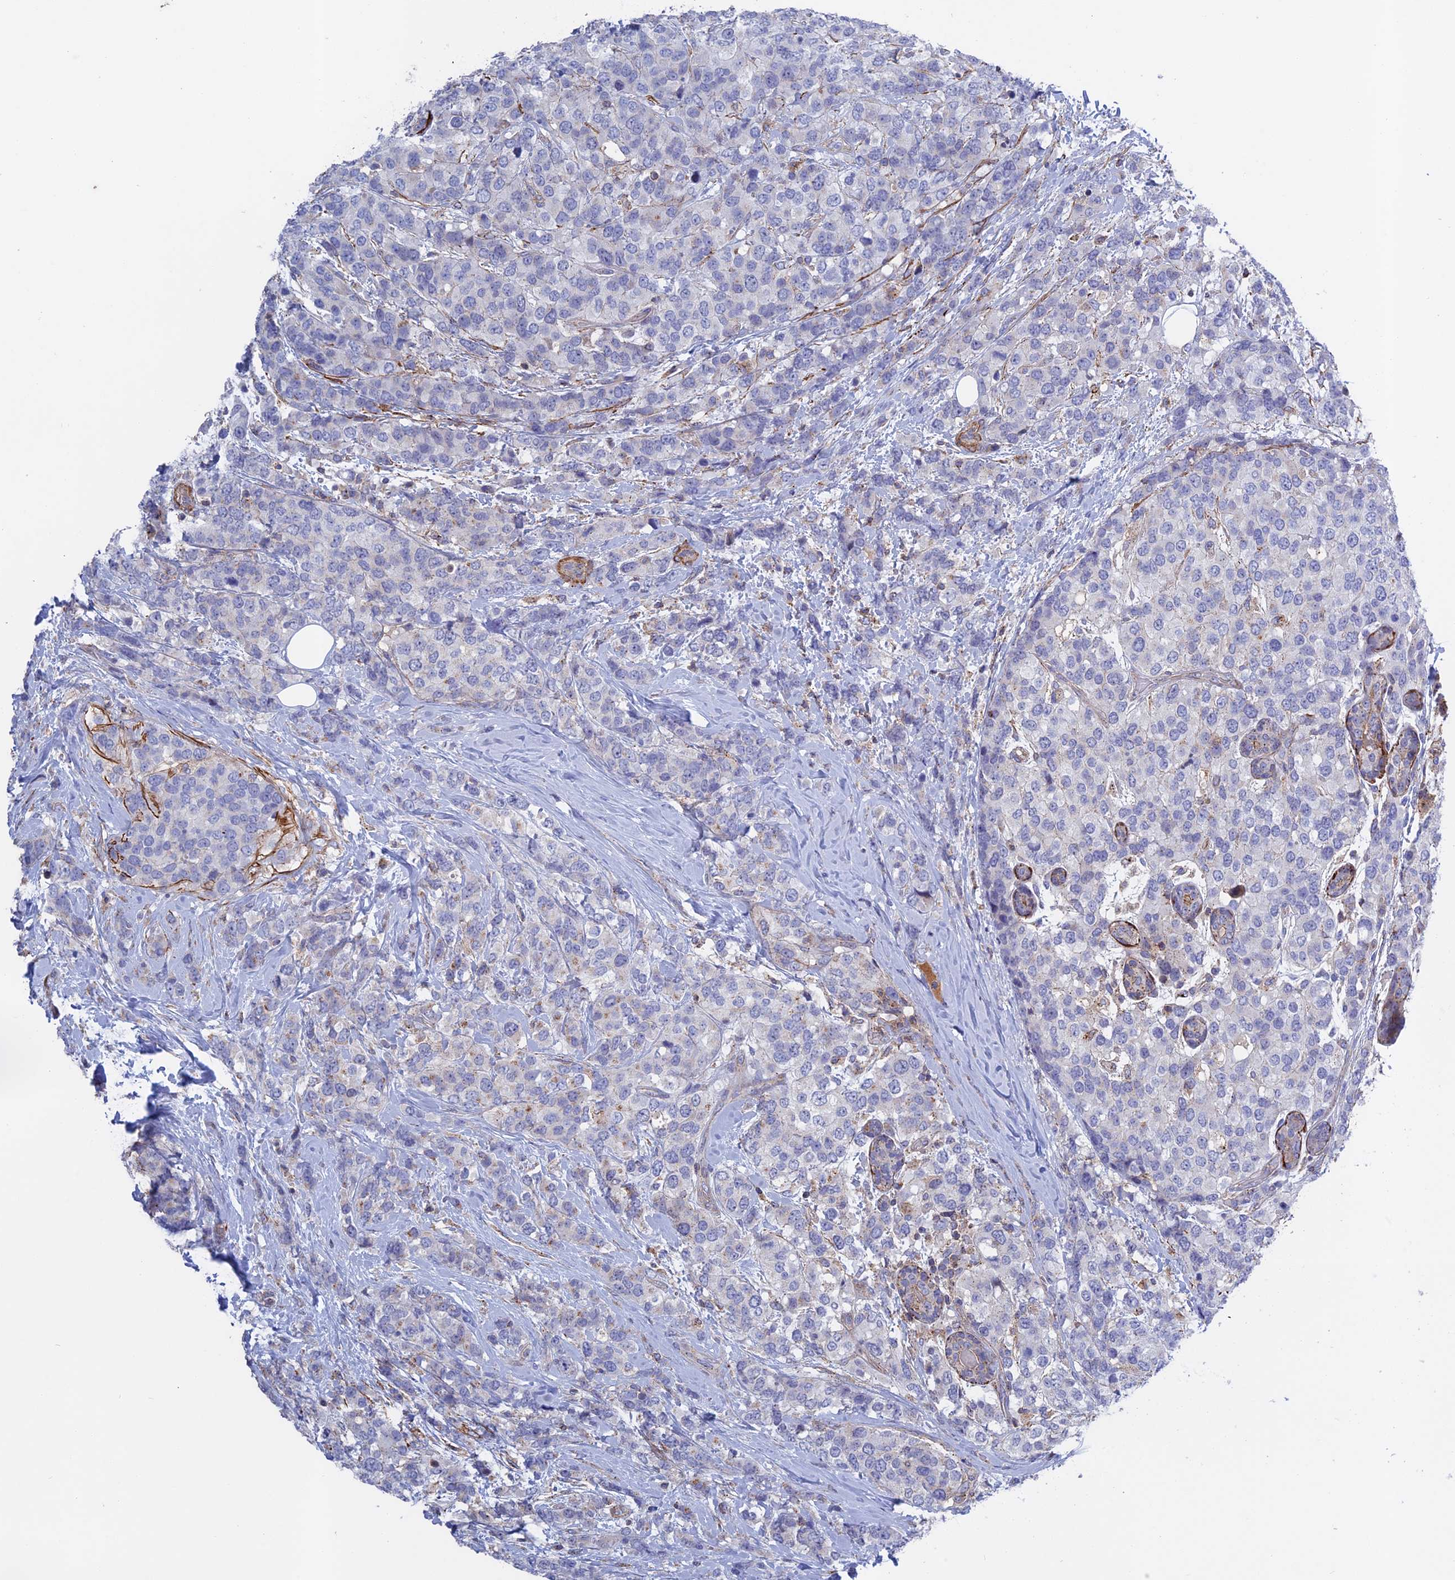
{"staining": {"intensity": "negative", "quantity": "none", "location": "none"}, "tissue": "breast cancer", "cell_type": "Tumor cells", "image_type": "cancer", "snomed": [{"axis": "morphology", "description": "Lobular carcinoma"}, {"axis": "topography", "description": "Breast"}], "caption": "Immunohistochemistry (IHC) image of human lobular carcinoma (breast) stained for a protein (brown), which displays no staining in tumor cells.", "gene": "LYPD5", "patient": {"sex": "female", "age": 59}}